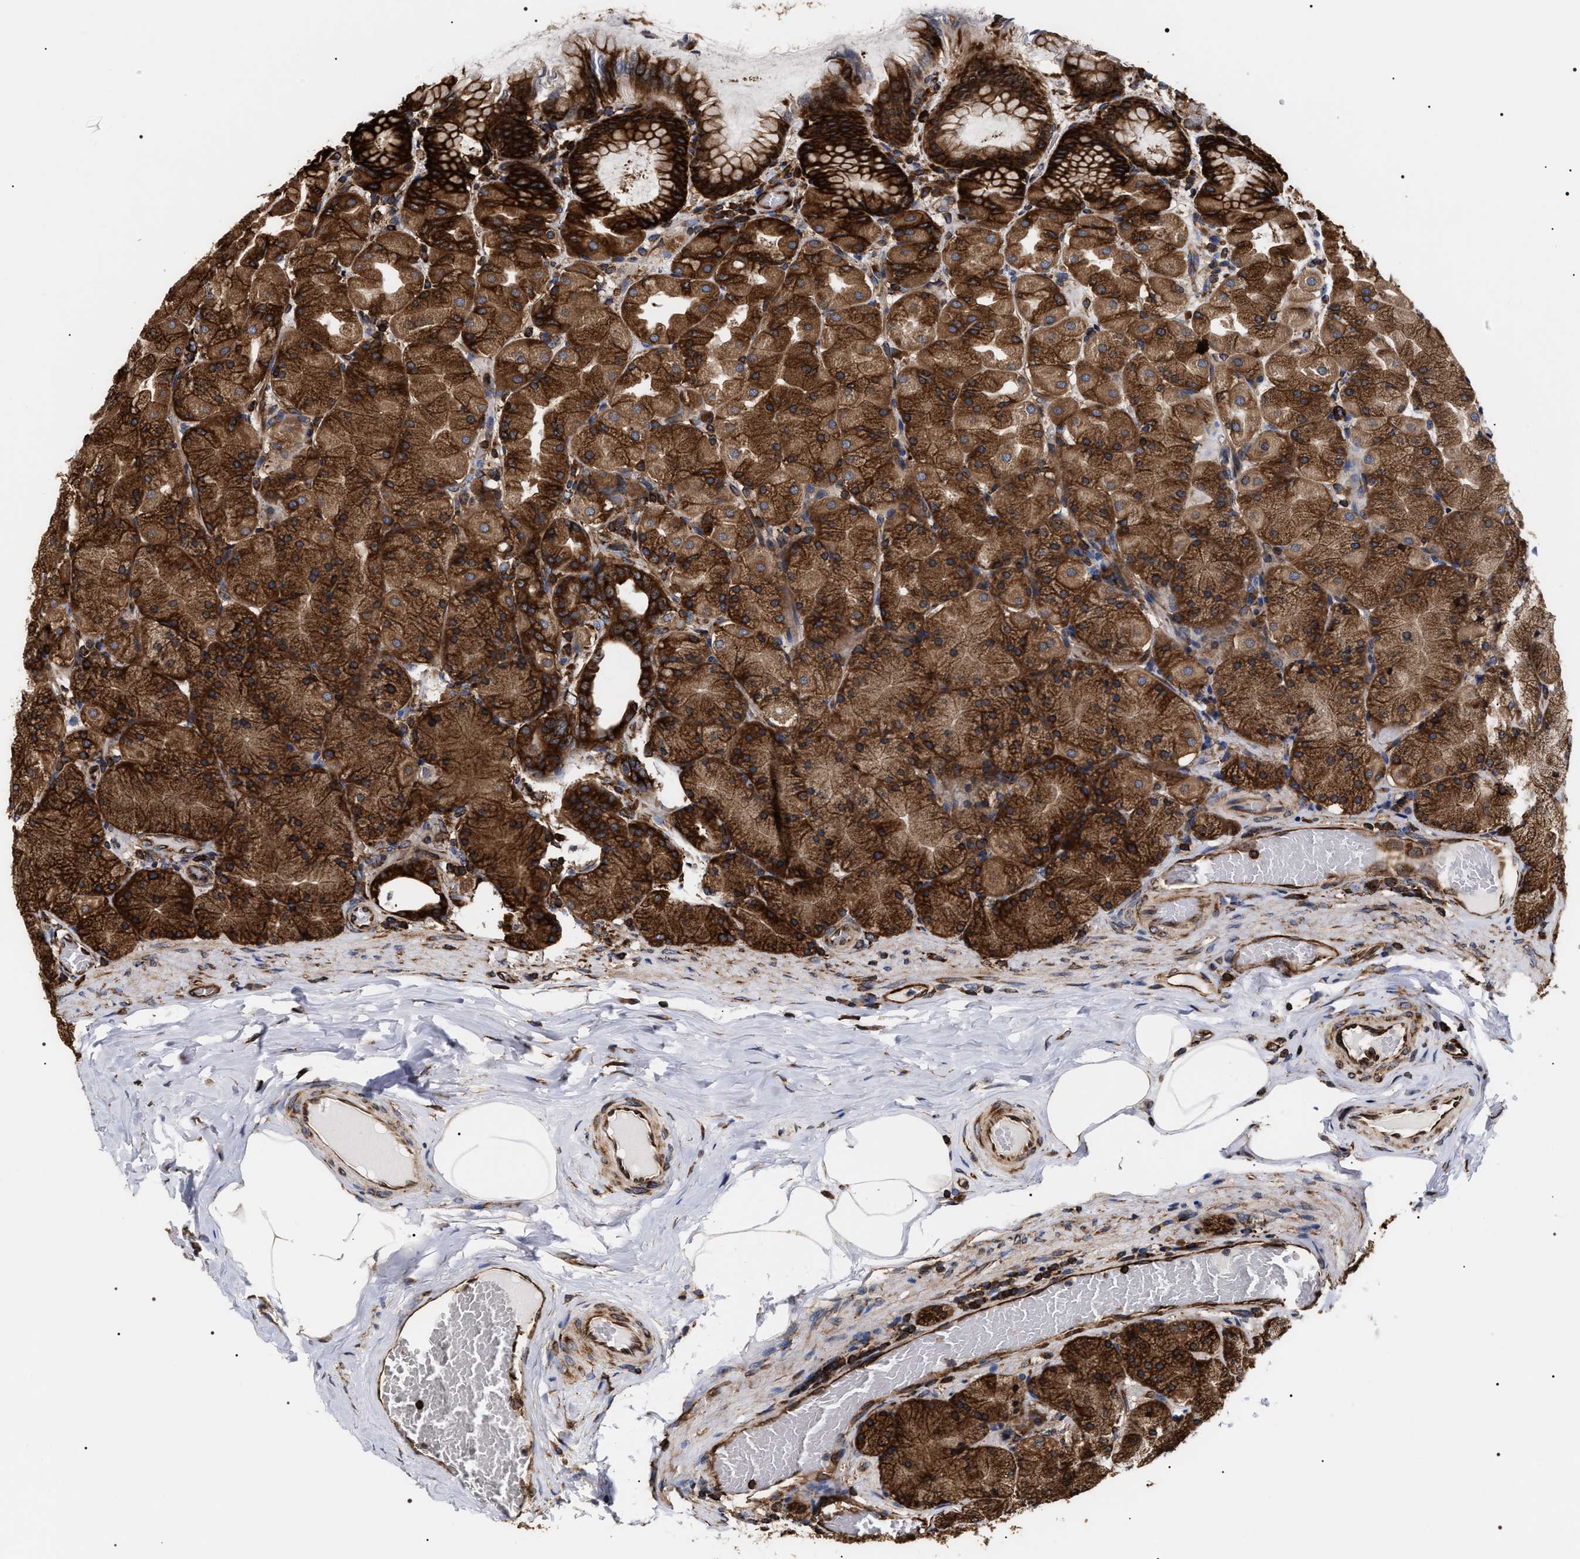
{"staining": {"intensity": "strong", "quantity": ">75%", "location": "cytoplasmic/membranous"}, "tissue": "stomach", "cell_type": "Glandular cells", "image_type": "normal", "snomed": [{"axis": "morphology", "description": "Normal tissue, NOS"}, {"axis": "topography", "description": "Stomach, upper"}], "caption": "A histopathology image of stomach stained for a protein reveals strong cytoplasmic/membranous brown staining in glandular cells. (DAB IHC with brightfield microscopy, high magnification).", "gene": "SERBP1", "patient": {"sex": "female", "age": 56}}